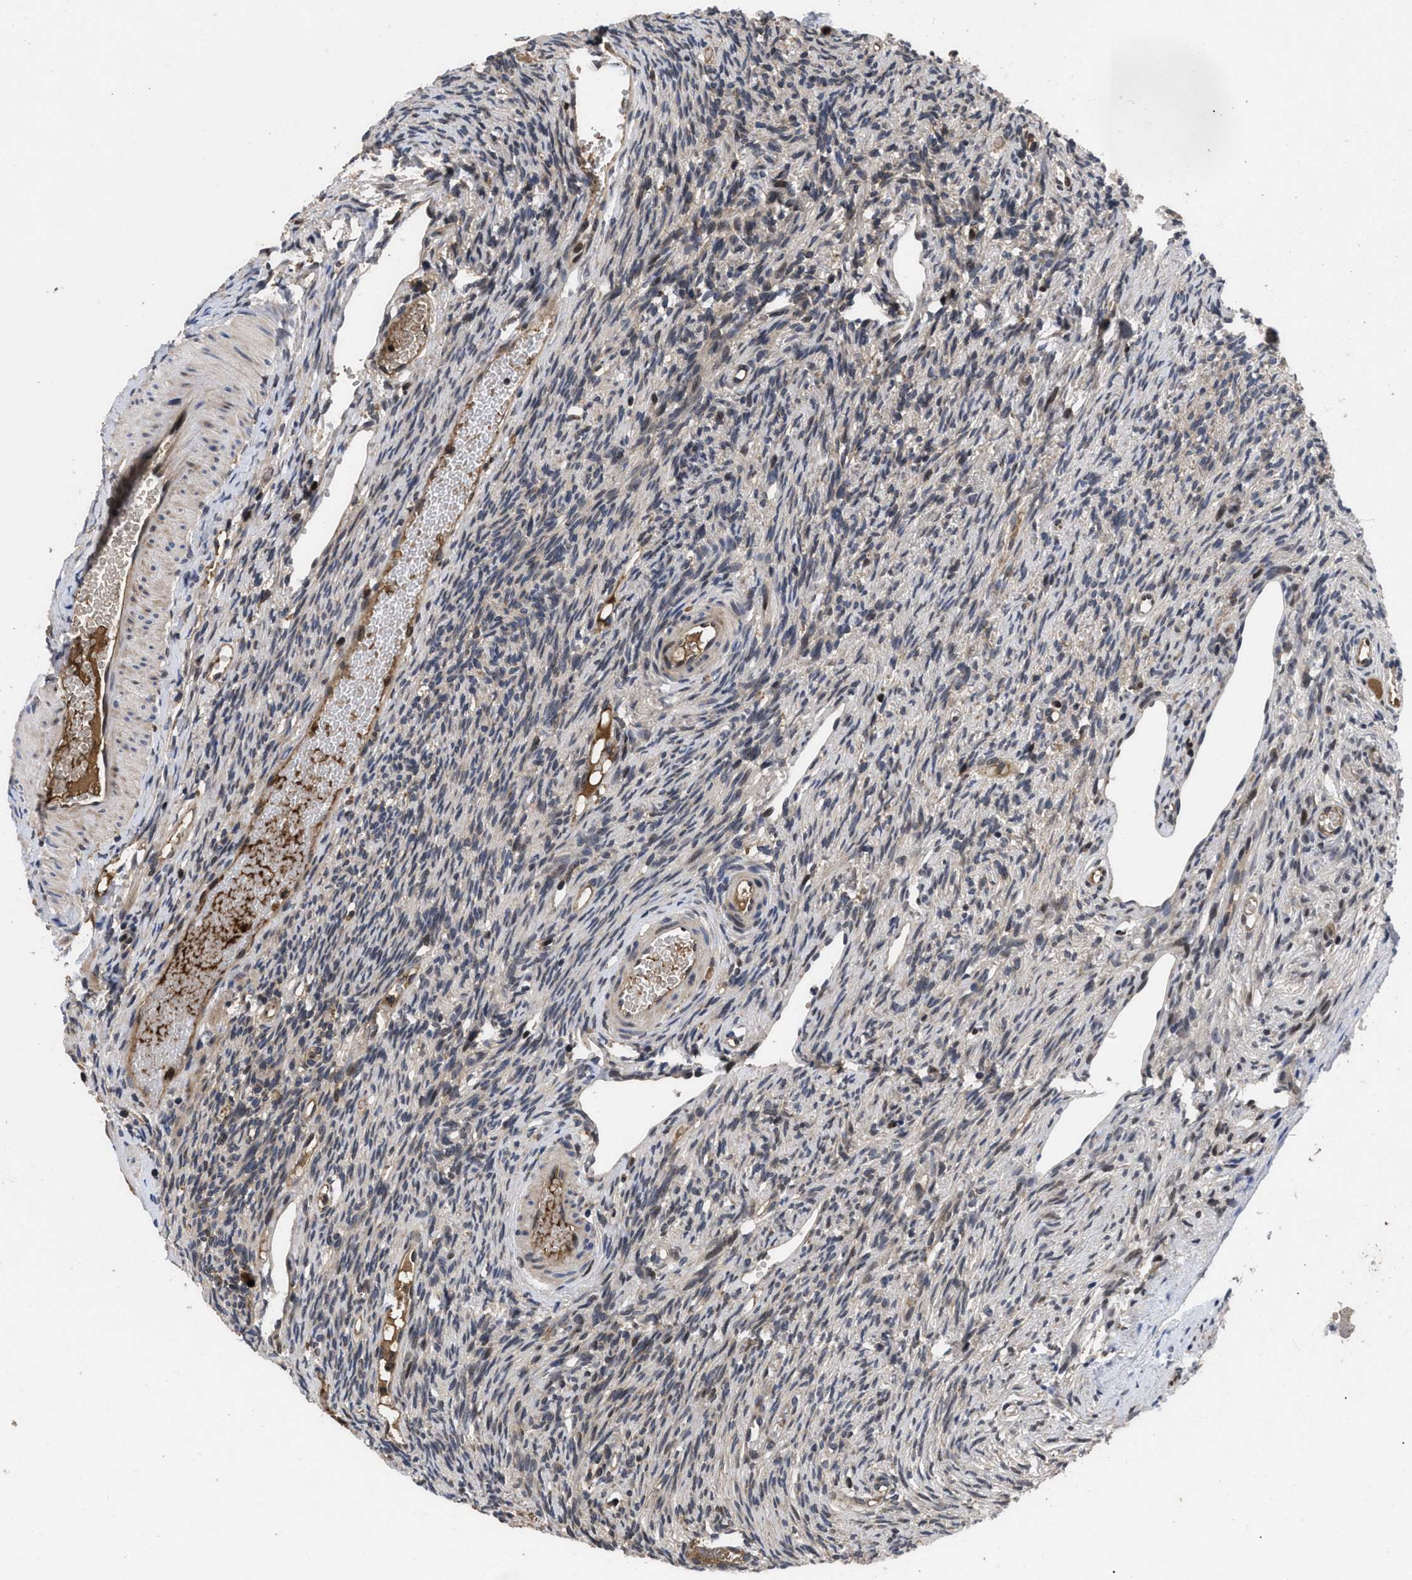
{"staining": {"intensity": "moderate", "quantity": "25%-75%", "location": "cytoplasmic/membranous,nuclear"}, "tissue": "ovary", "cell_type": "Follicle cells", "image_type": "normal", "snomed": [{"axis": "morphology", "description": "Normal tissue, NOS"}, {"axis": "topography", "description": "Ovary"}], "caption": "A brown stain highlights moderate cytoplasmic/membranous,nuclear expression of a protein in follicle cells of unremarkable human ovary.", "gene": "FAM200A", "patient": {"sex": "female", "age": 33}}